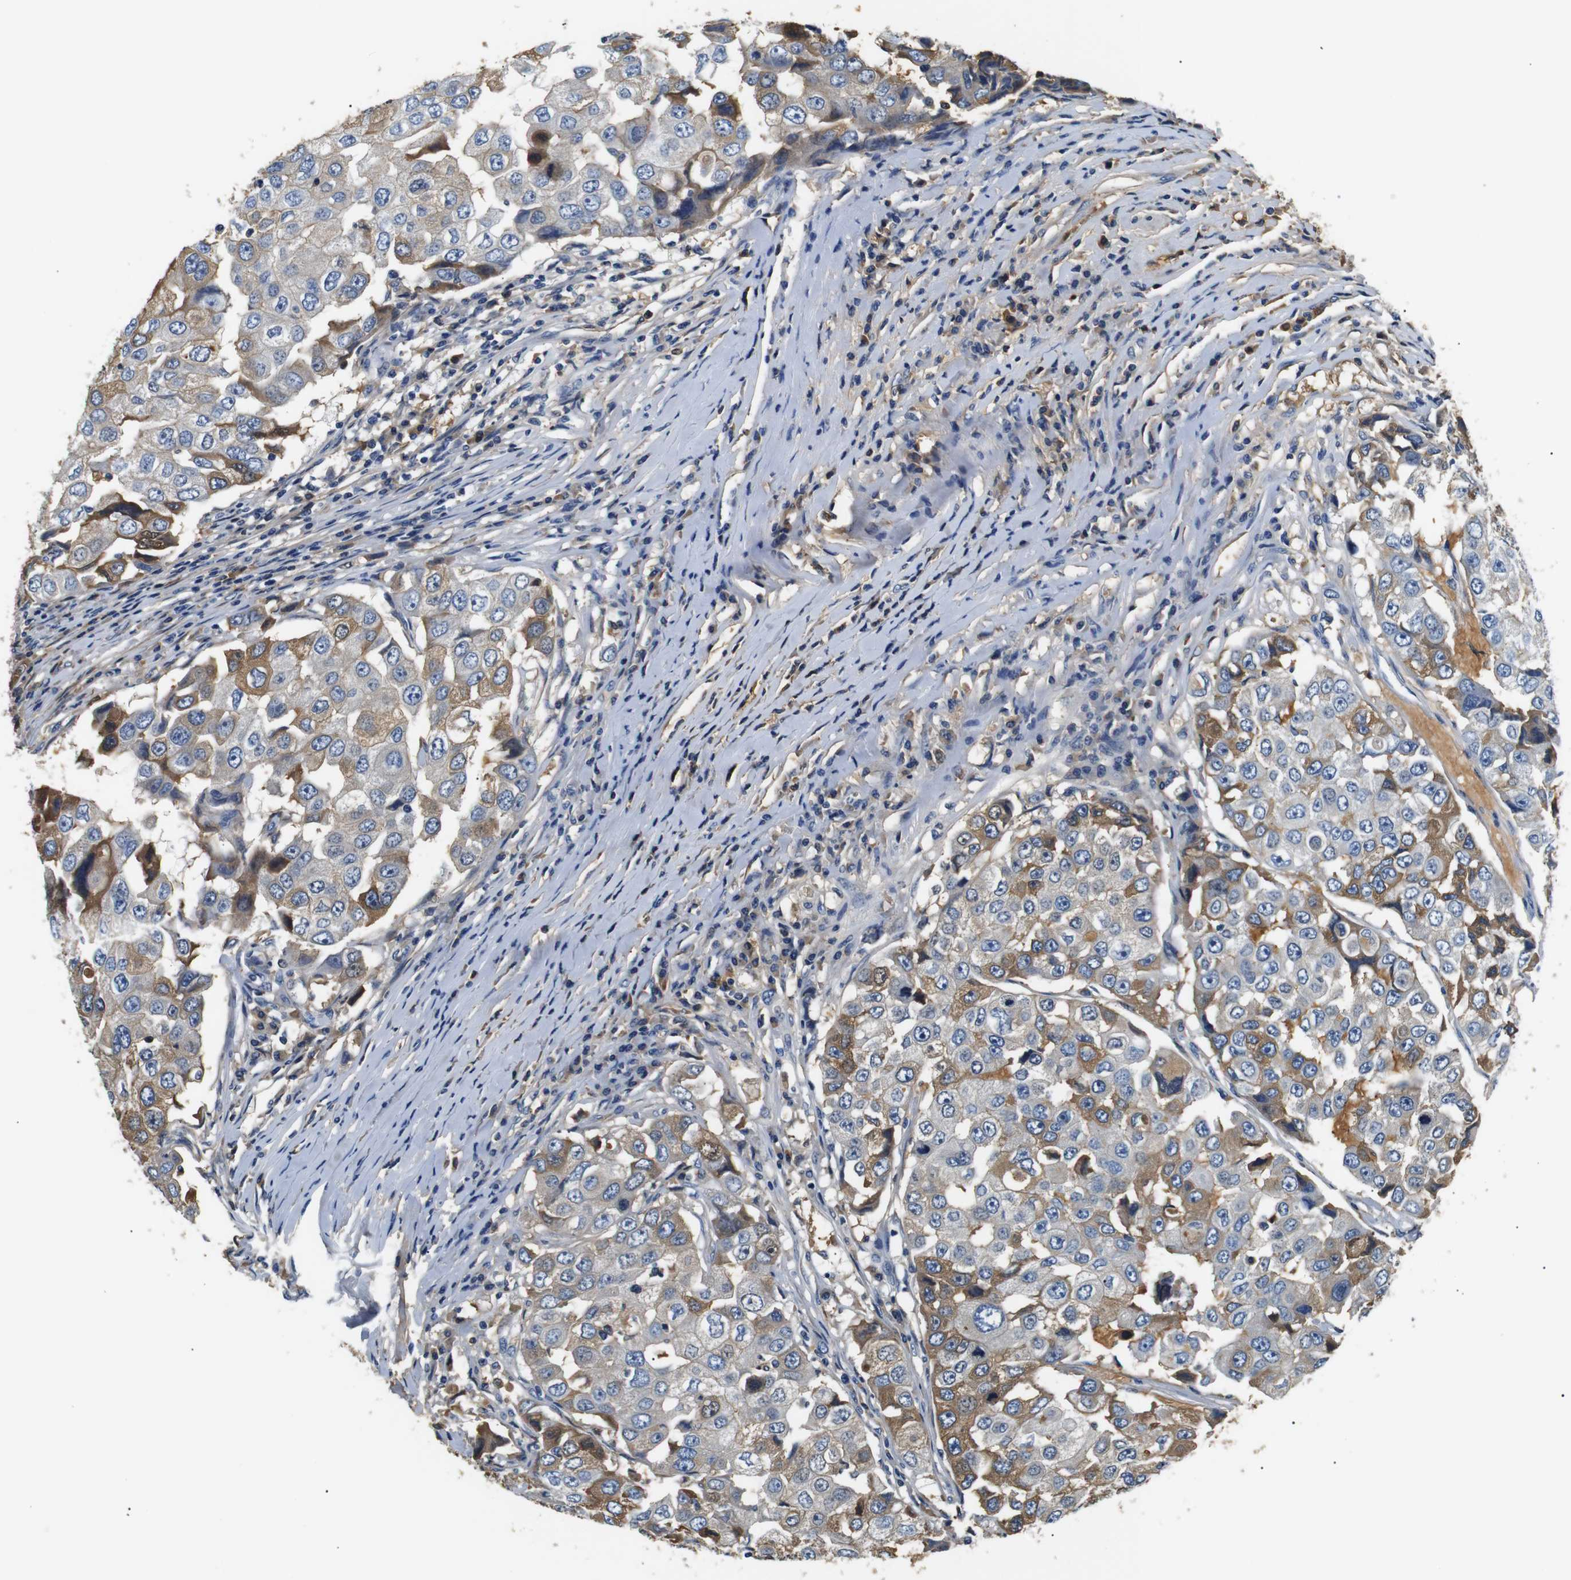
{"staining": {"intensity": "moderate", "quantity": "25%-75%", "location": "cytoplasmic/membranous"}, "tissue": "breast cancer", "cell_type": "Tumor cells", "image_type": "cancer", "snomed": [{"axis": "morphology", "description": "Duct carcinoma"}, {"axis": "topography", "description": "Breast"}], "caption": "An IHC micrograph of tumor tissue is shown. Protein staining in brown shows moderate cytoplasmic/membranous positivity in breast cancer within tumor cells.", "gene": "LHCGR", "patient": {"sex": "female", "age": 27}}